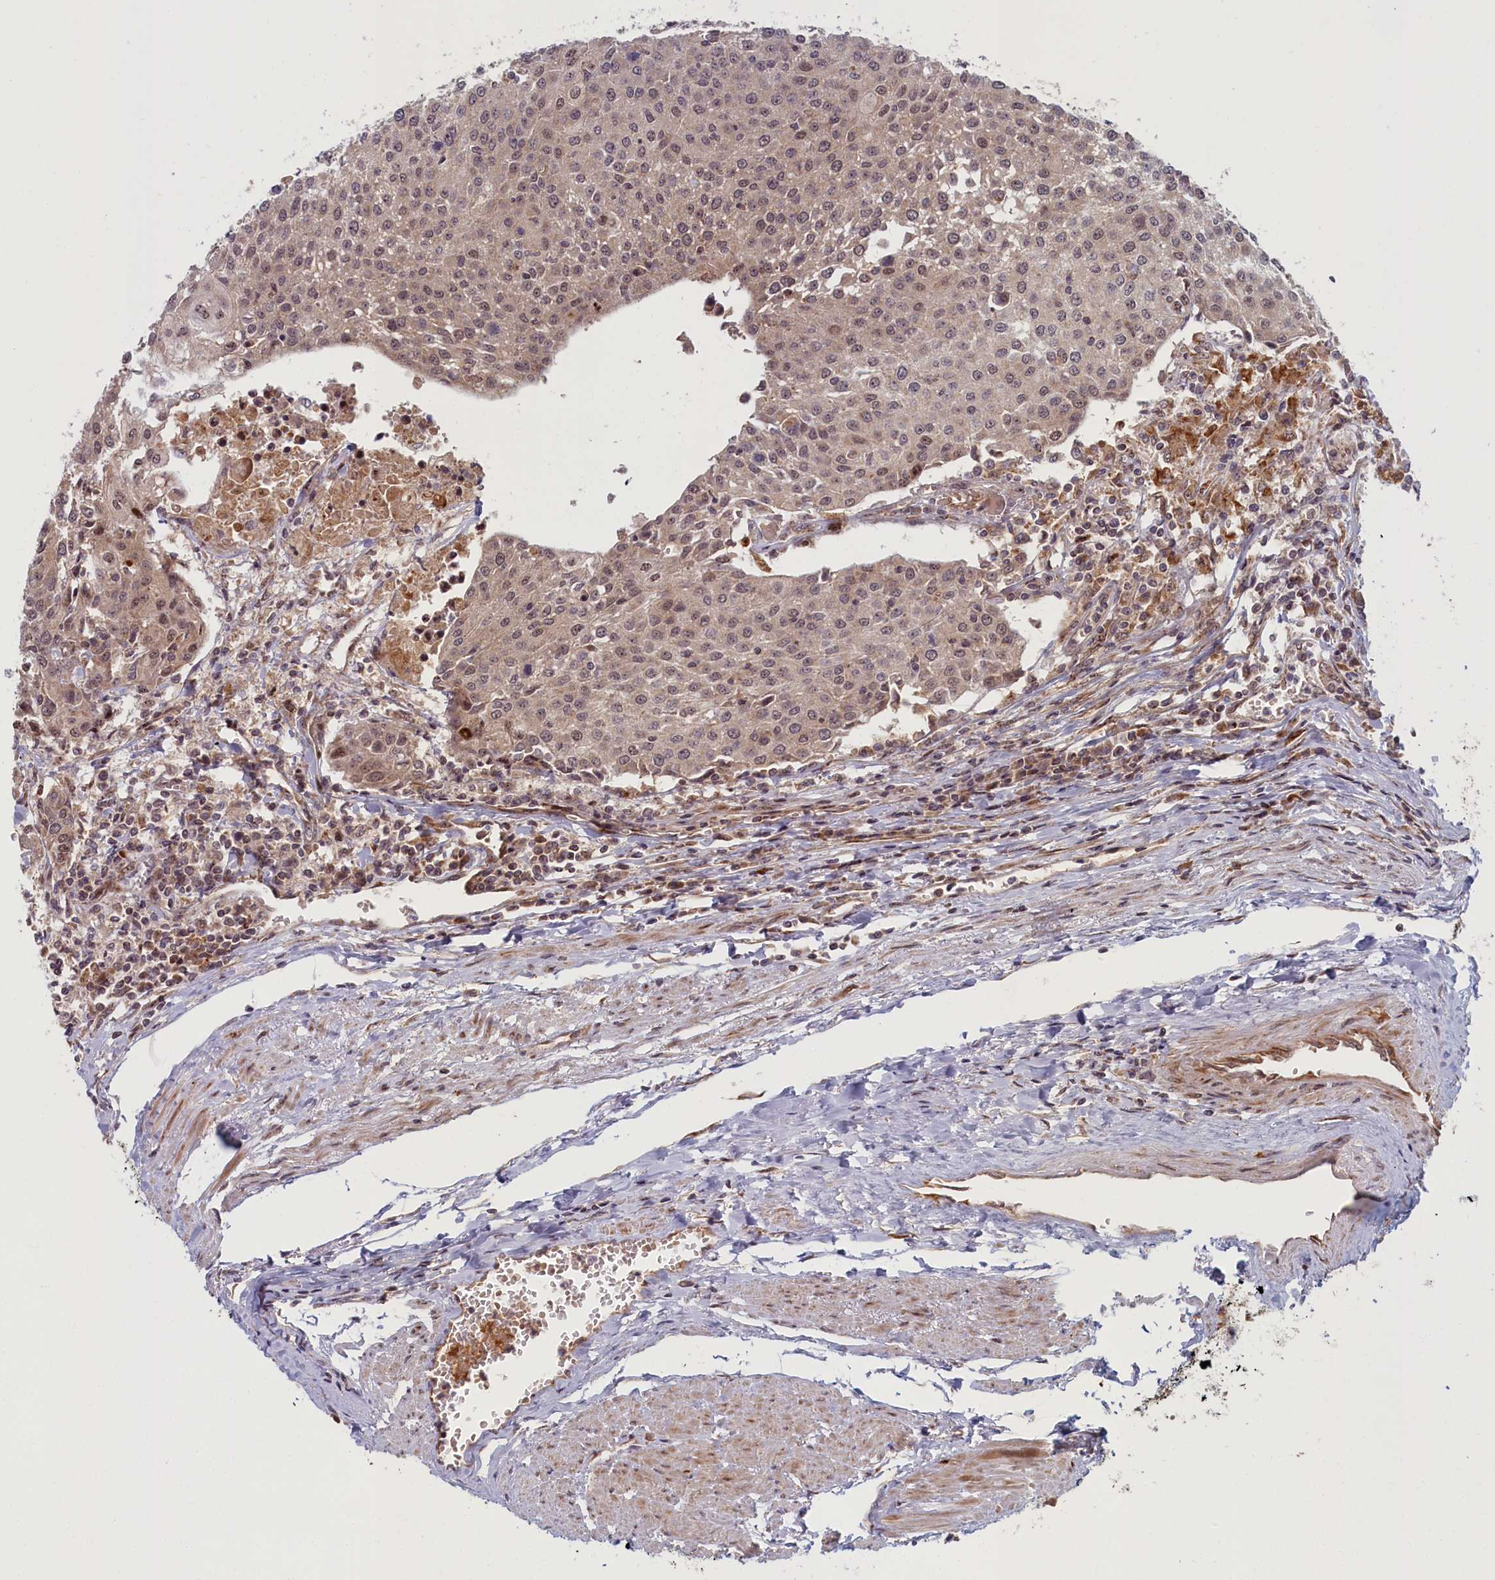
{"staining": {"intensity": "weak", "quantity": ">75%", "location": "cytoplasmic/membranous,nuclear"}, "tissue": "urothelial cancer", "cell_type": "Tumor cells", "image_type": "cancer", "snomed": [{"axis": "morphology", "description": "Urothelial carcinoma, High grade"}, {"axis": "topography", "description": "Urinary bladder"}], "caption": "The micrograph reveals staining of high-grade urothelial carcinoma, revealing weak cytoplasmic/membranous and nuclear protein staining (brown color) within tumor cells.", "gene": "PLA2G10", "patient": {"sex": "female", "age": 85}}